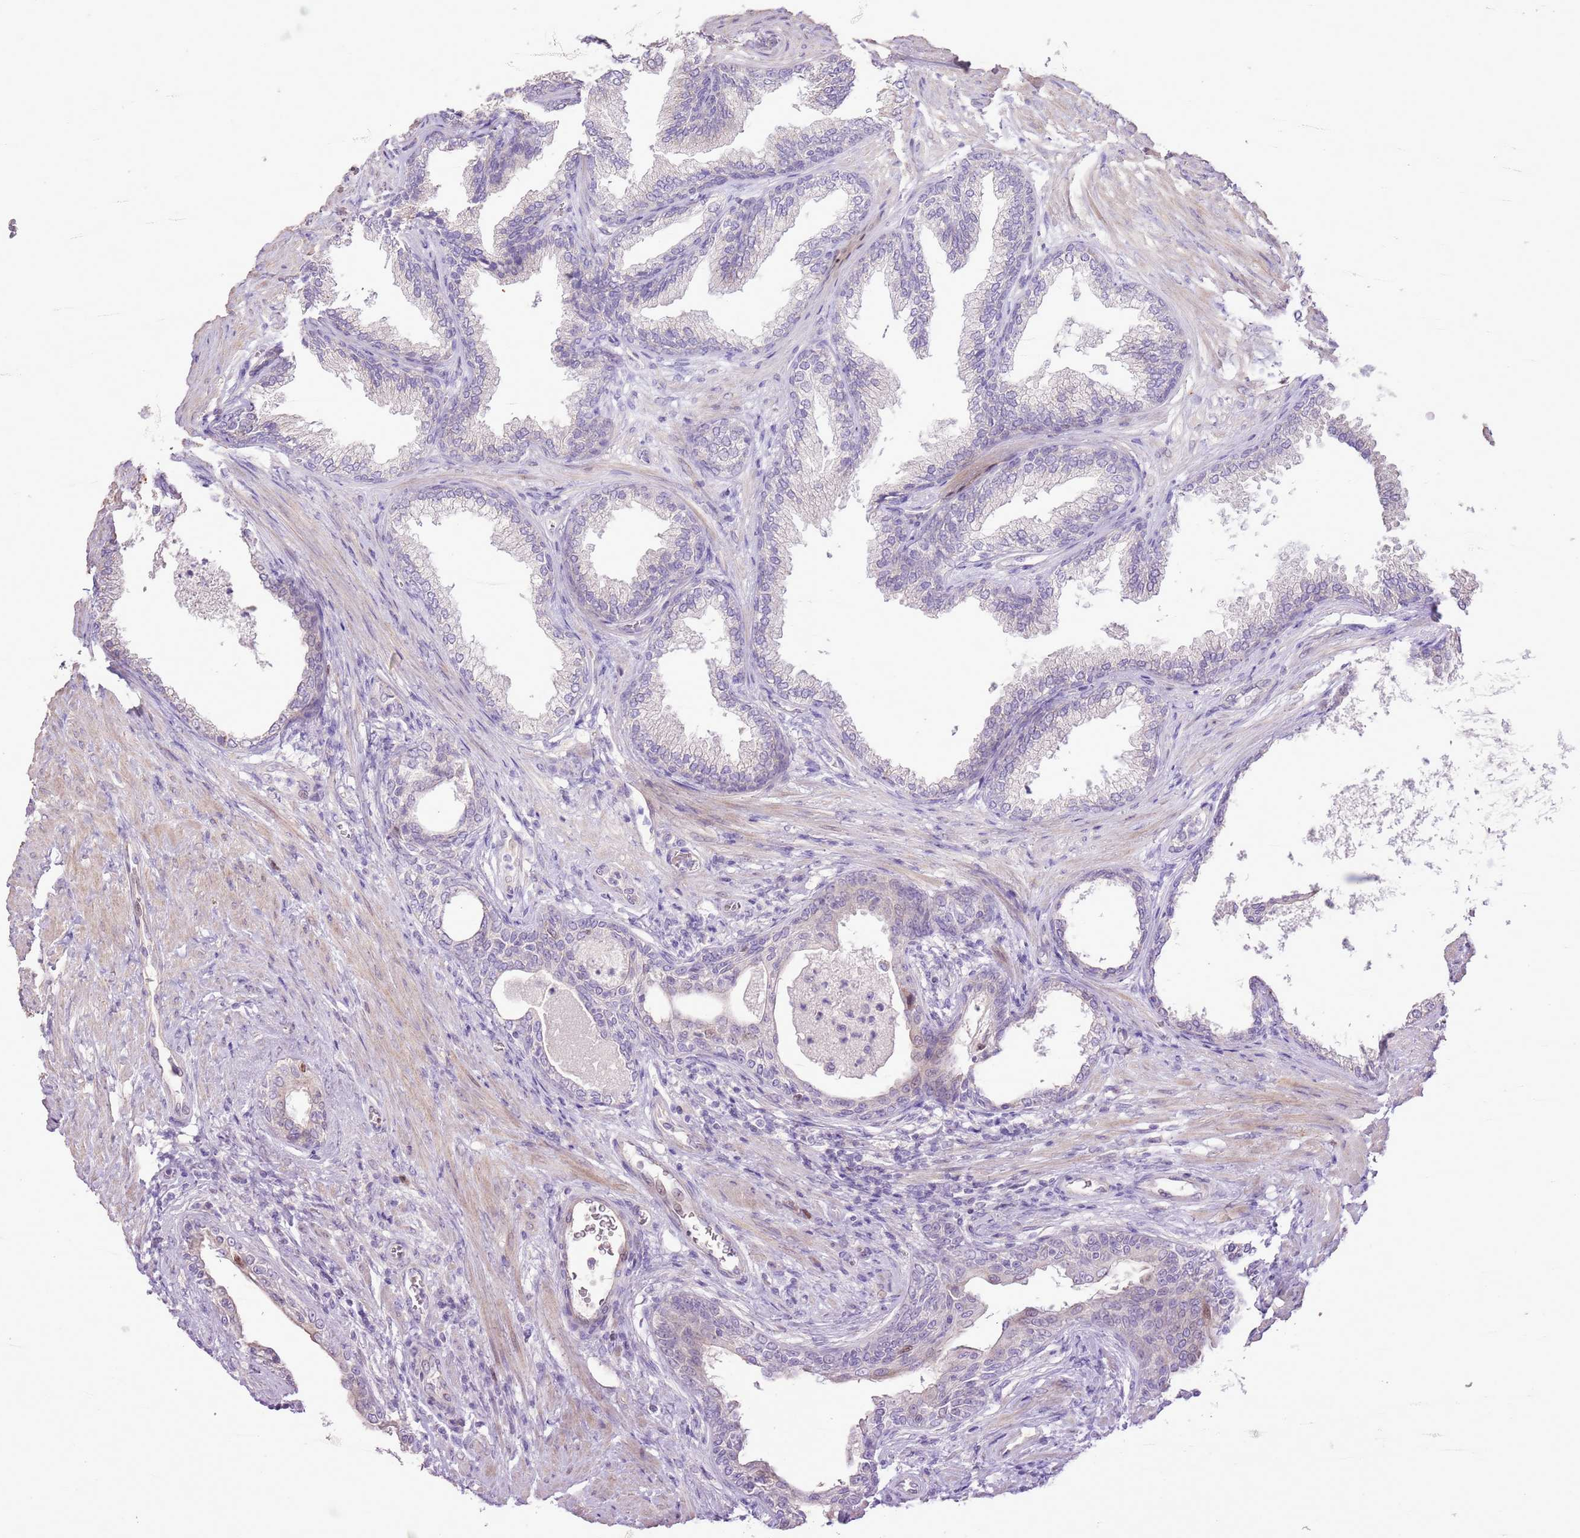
{"staining": {"intensity": "negative", "quantity": "none", "location": "none"}, "tissue": "prostate", "cell_type": "Glandular cells", "image_type": "normal", "snomed": [{"axis": "morphology", "description": "Normal tissue, NOS"}, {"axis": "topography", "description": "Prostate"}], "caption": "The immunohistochemistry micrograph has no significant positivity in glandular cells of prostate. (Brightfield microscopy of DAB (3,3'-diaminobenzidine) IHC at high magnification).", "gene": "GMNN", "patient": {"sex": "male", "age": 76}}